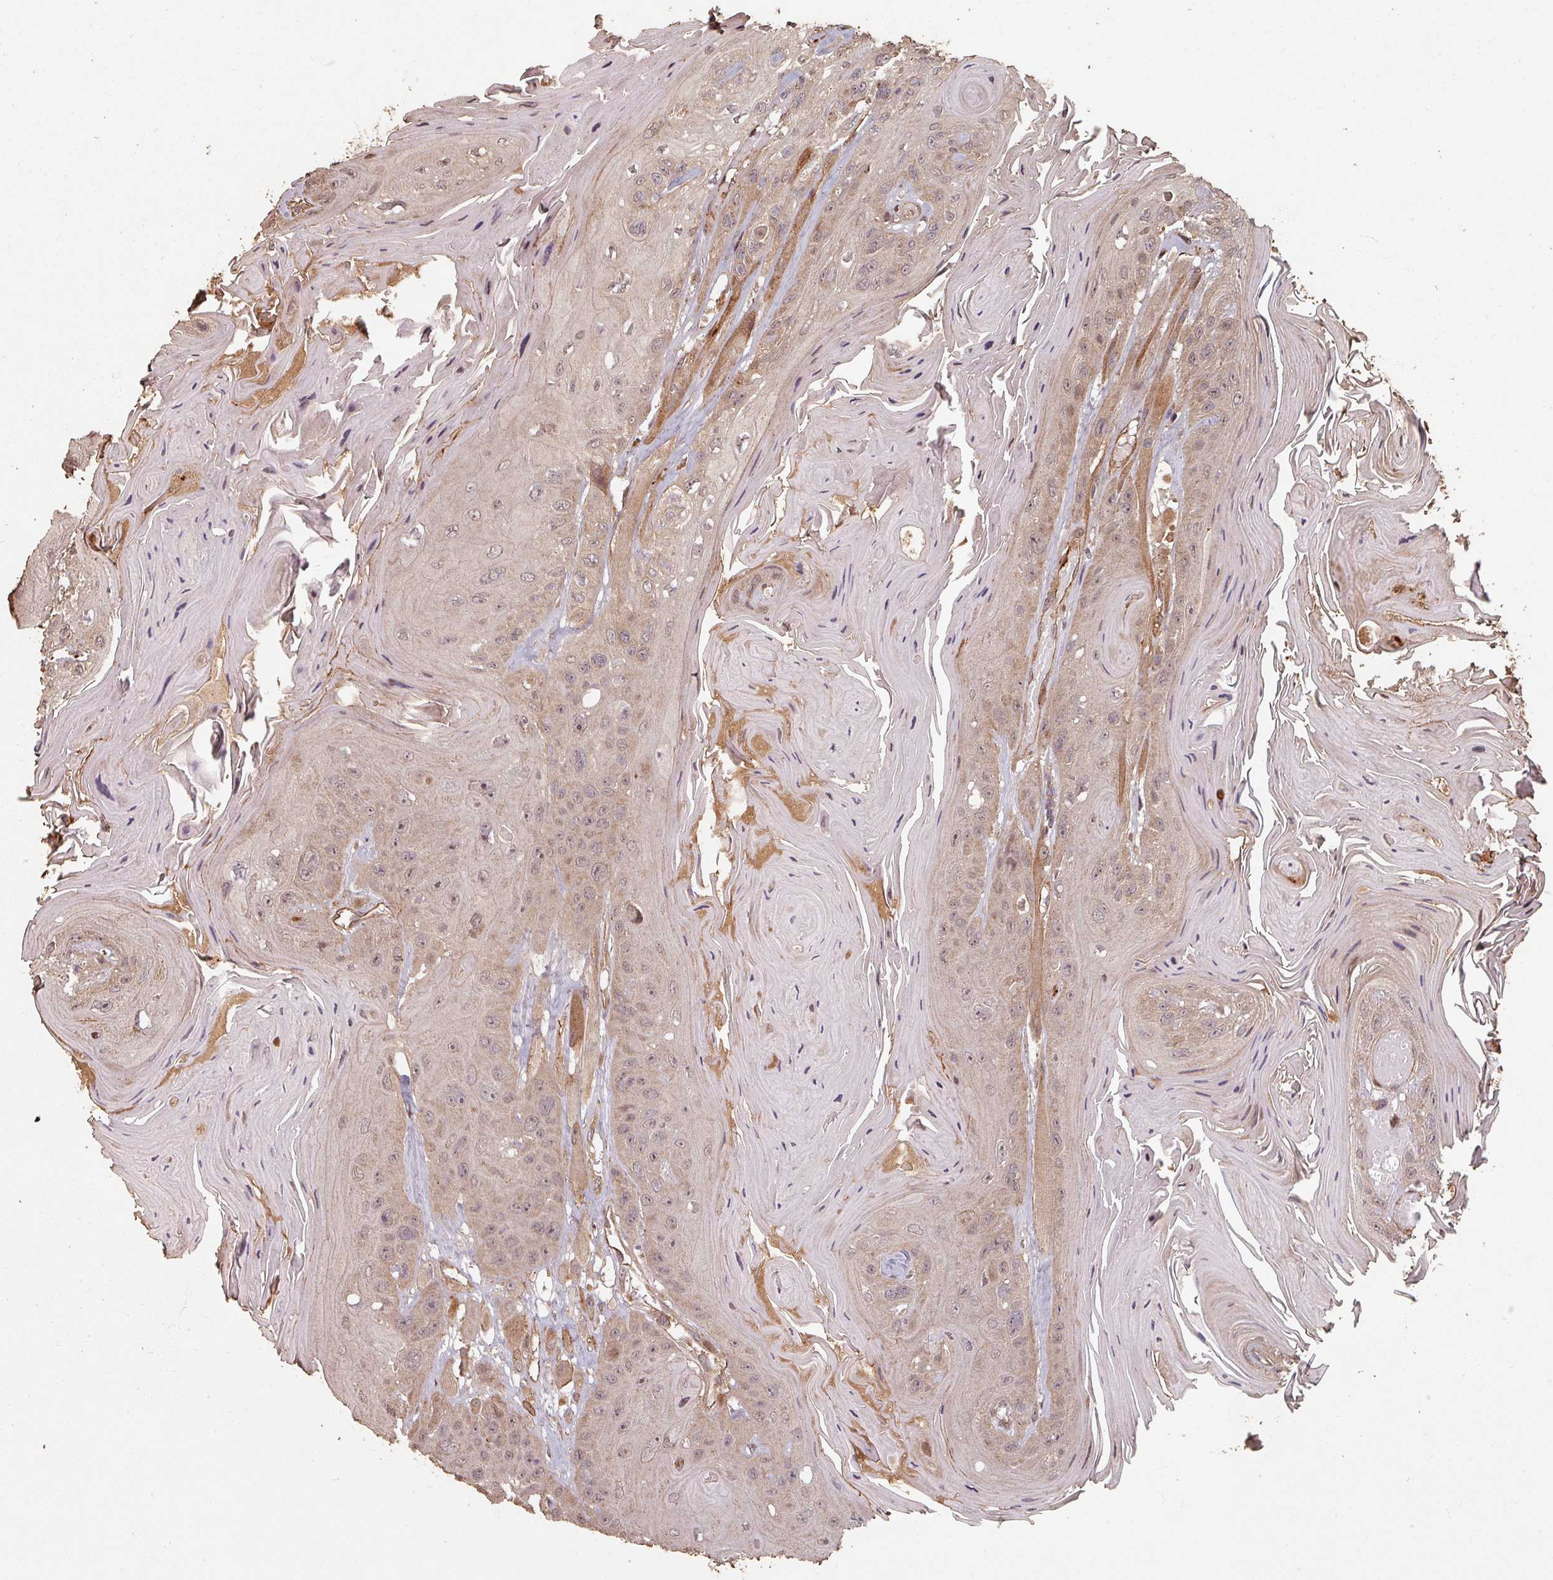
{"staining": {"intensity": "weak", "quantity": ">75%", "location": "cytoplasmic/membranous,nuclear"}, "tissue": "head and neck cancer", "cell_type": "Tumor cells", "image_type": "cancer", "snomed": [{"axis": "morphology", "description": "Squamous cell carcinoma, NOS"}, {"axis": "topography", "description": "Head-Neck"}], "caption": "Head and neck cancer (squamous cell carcinoma) tissue demonstrates weak cytoplasmic/membranous and nuclear staining in approximately >75% of tumor cells, visualized by immunohistochemistry.", "gene": "EID1", "patient": {"sex": "female", "age": 59}}